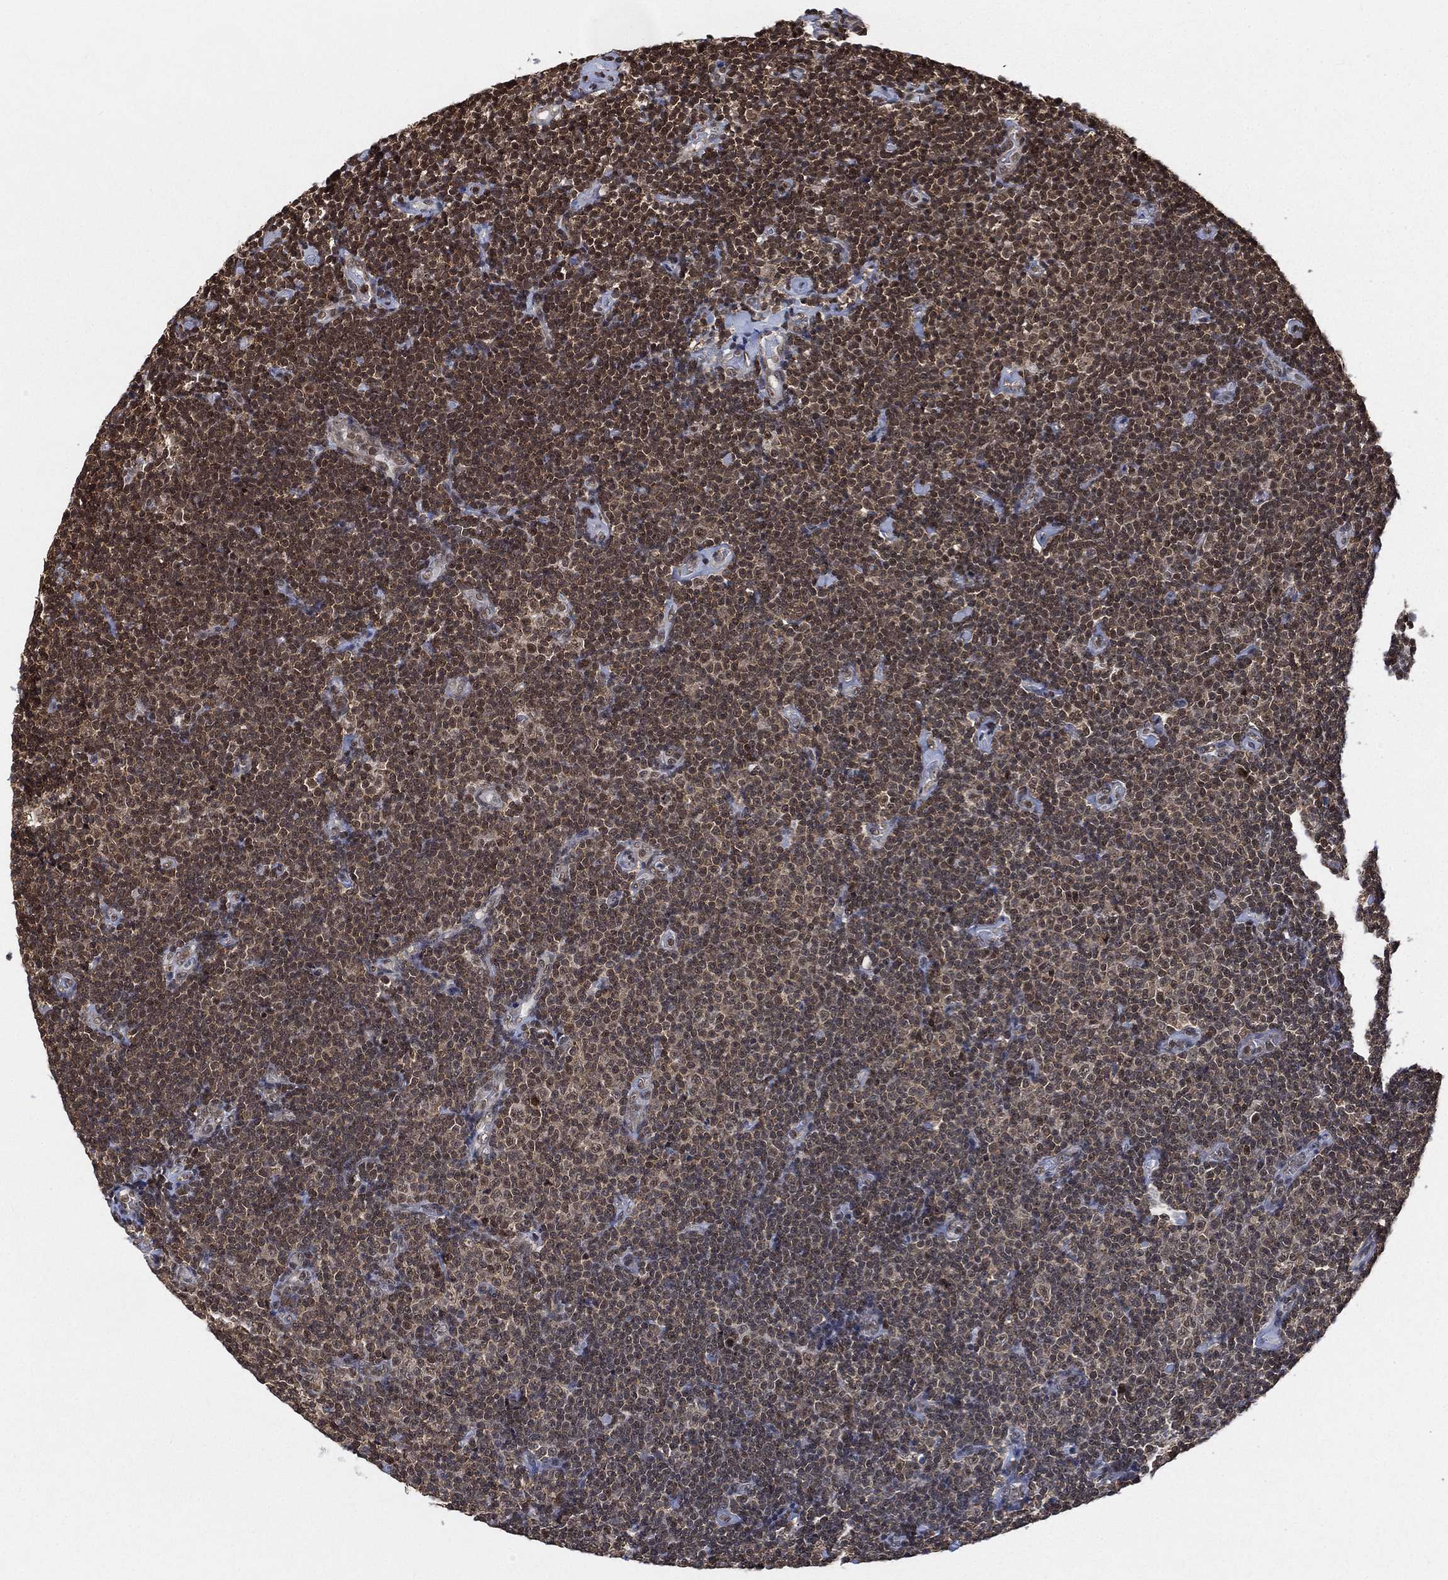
{"staining": {"intensity": "moderate", "quantity": ">75%", "location": "nuclear"}, "tissue": "lymphoma", "cell_type": "Tumor cells", "image_type": "cancer", "snomed": [{"axis": "morphology", "description": "Malignant lymphoma, non-Hodgkin's type, Low grade"}, {"axis": "topography", "description": "Lymph node"}], "caption": "Brown immunohistochemical staining in lymphoma displays moderate nuclear expression in approximately >75% of tumor cells.", "gene": "RSRC2", "patient": {"sex": "male", "age": 81}}